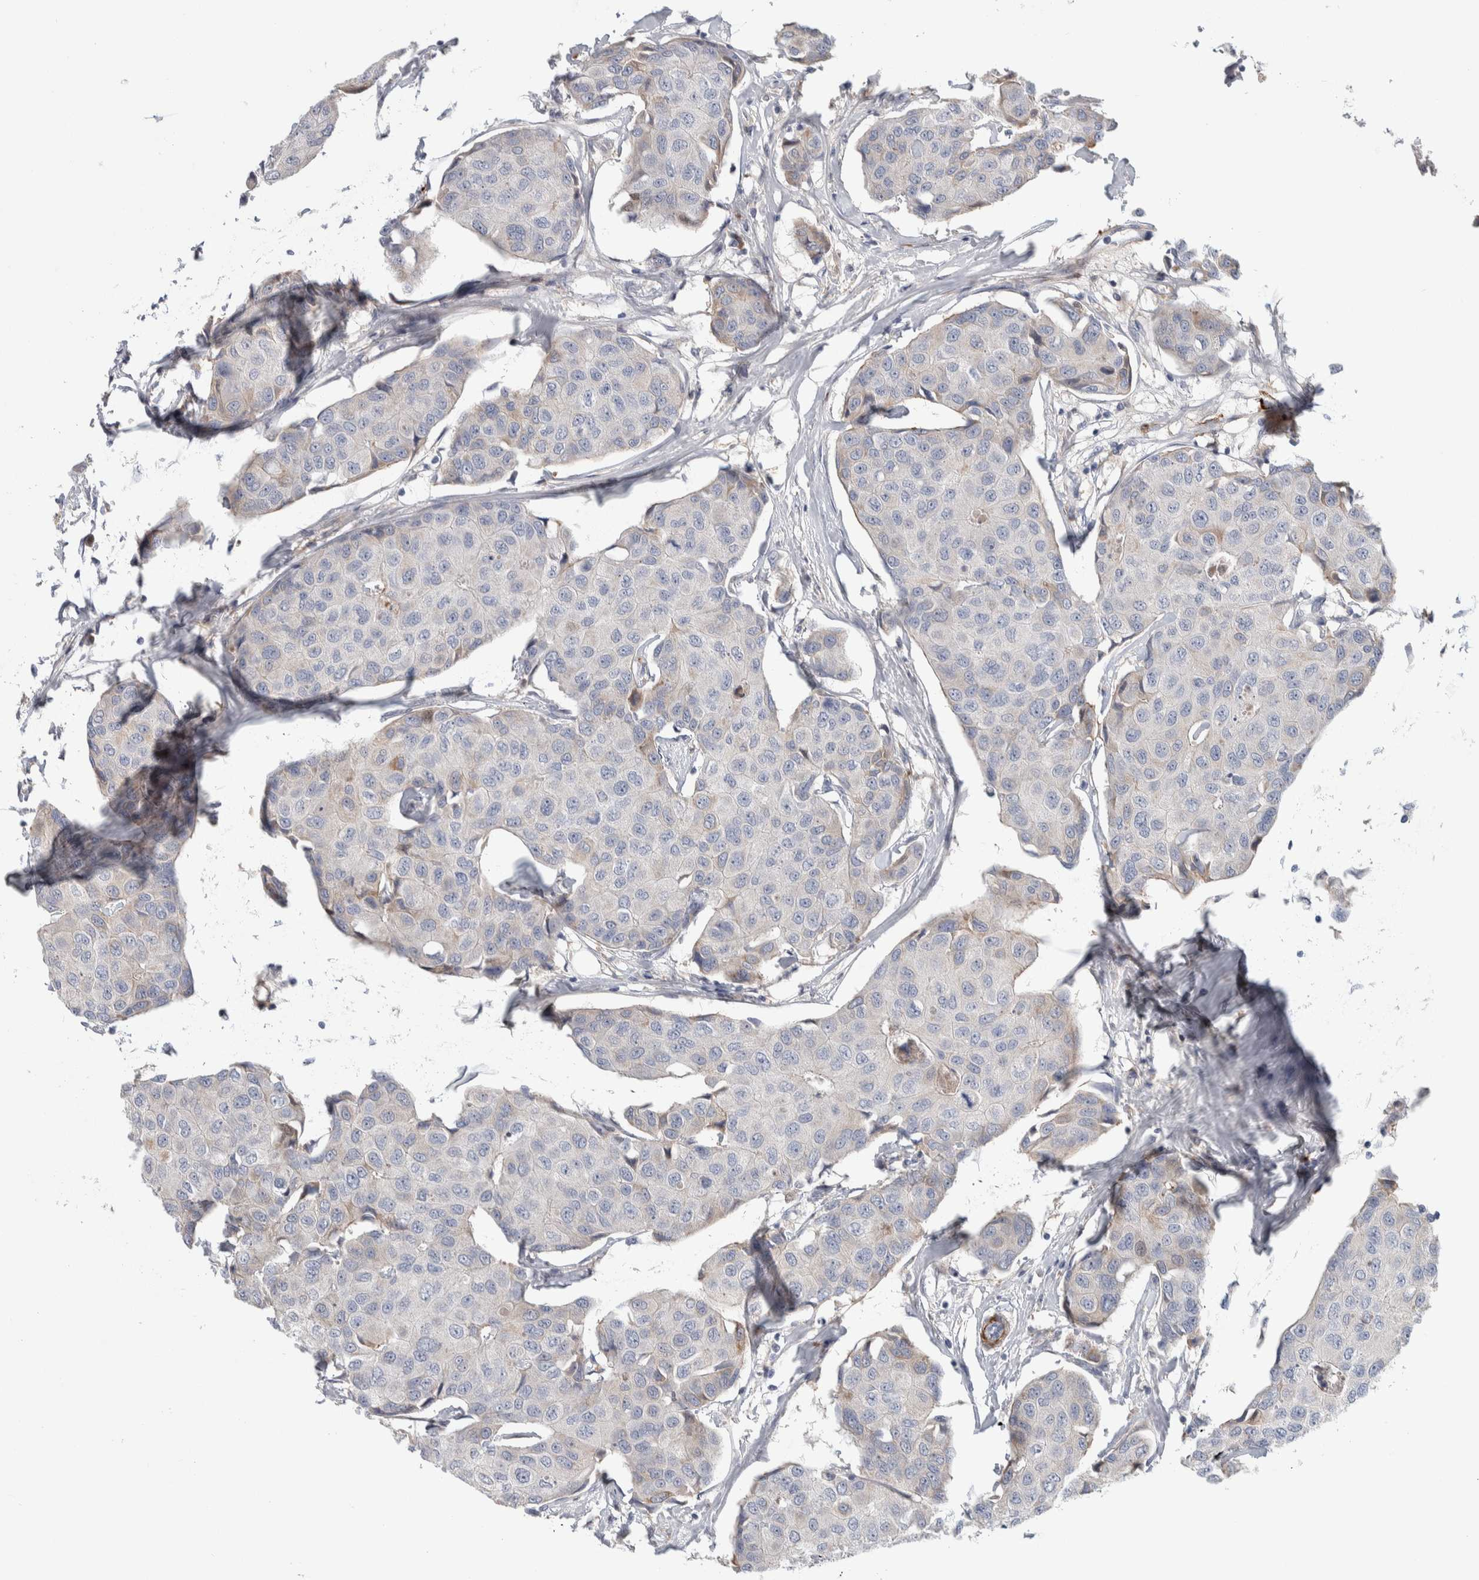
{"staining": {"intensity": "weak", "quantity": "<25%", "location": "cytoplasmic/membranous"}, "tissue": "breast cancer", "cell_type": "Tumor cells", "image_type": "cancer", "snomed": [{"axis": "morphology", "description": "Duct carcinoma"}, {"axis": "topography", "description": "Breast"}], "caption": "Breast infiltrating ductal carcinoma stained for a protein using immunohistochemistry demonstrates no positivity tumor cells.", "gene": "PSMG3", "patient": {"sex": "female", "age": 80}}